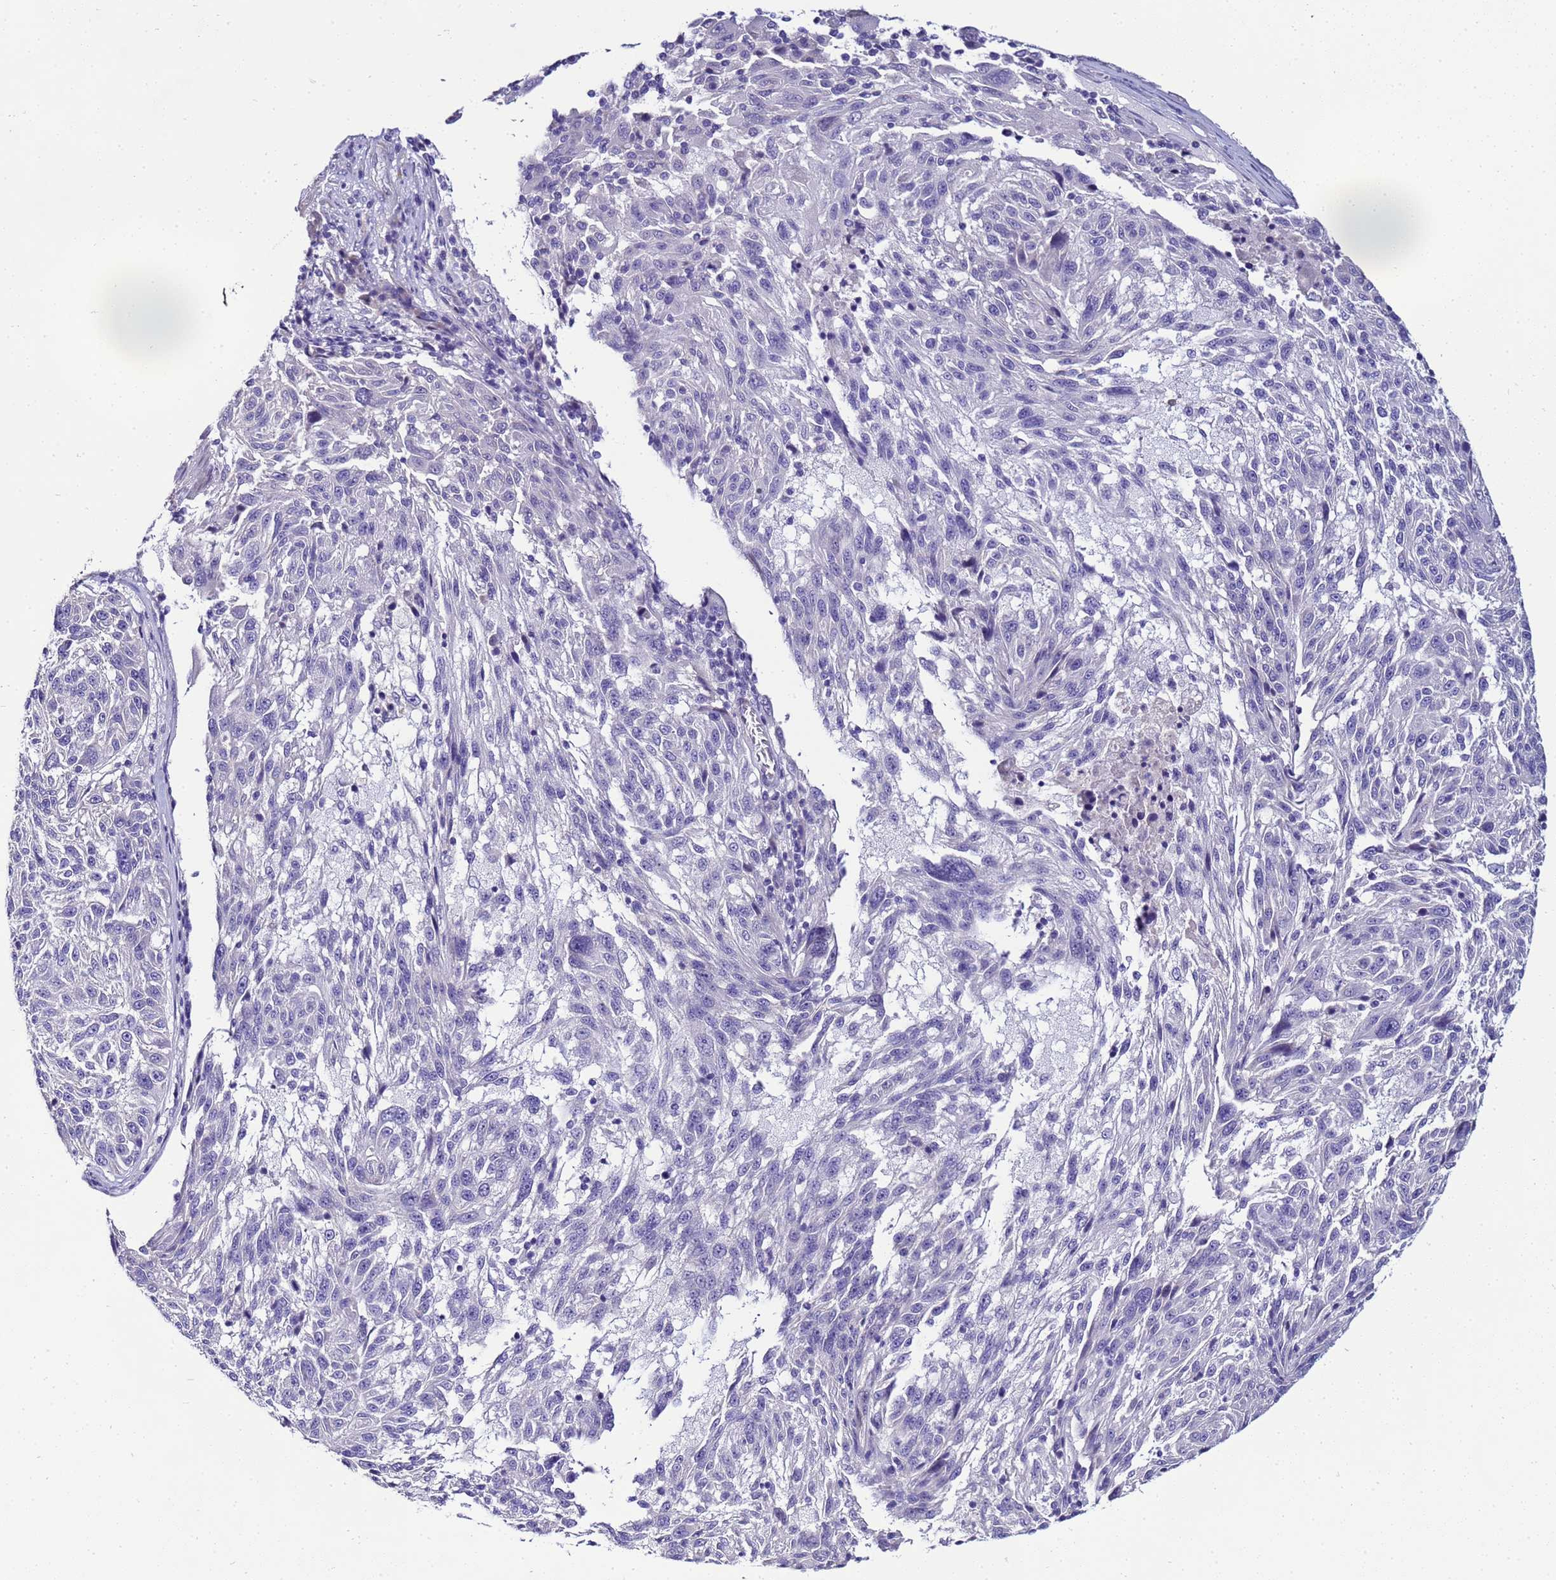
{"staining": {"intensity": "negative", "quantity": "none", "location": "none"}, "tissue": "melanoma", "cell_type": "Tumor cells", "image_type": "cancer", "snomed": [{"axis": "morphology", "description": "Malignant melanoma, NOS"}, {"axis": "topography", "description": "Skin"}], "caption": "The histopathology image demonstrates no staining of tumor cells in melanoma.", "gene": "FAM166B", "patient": {"sex": "male", "age": 53}}